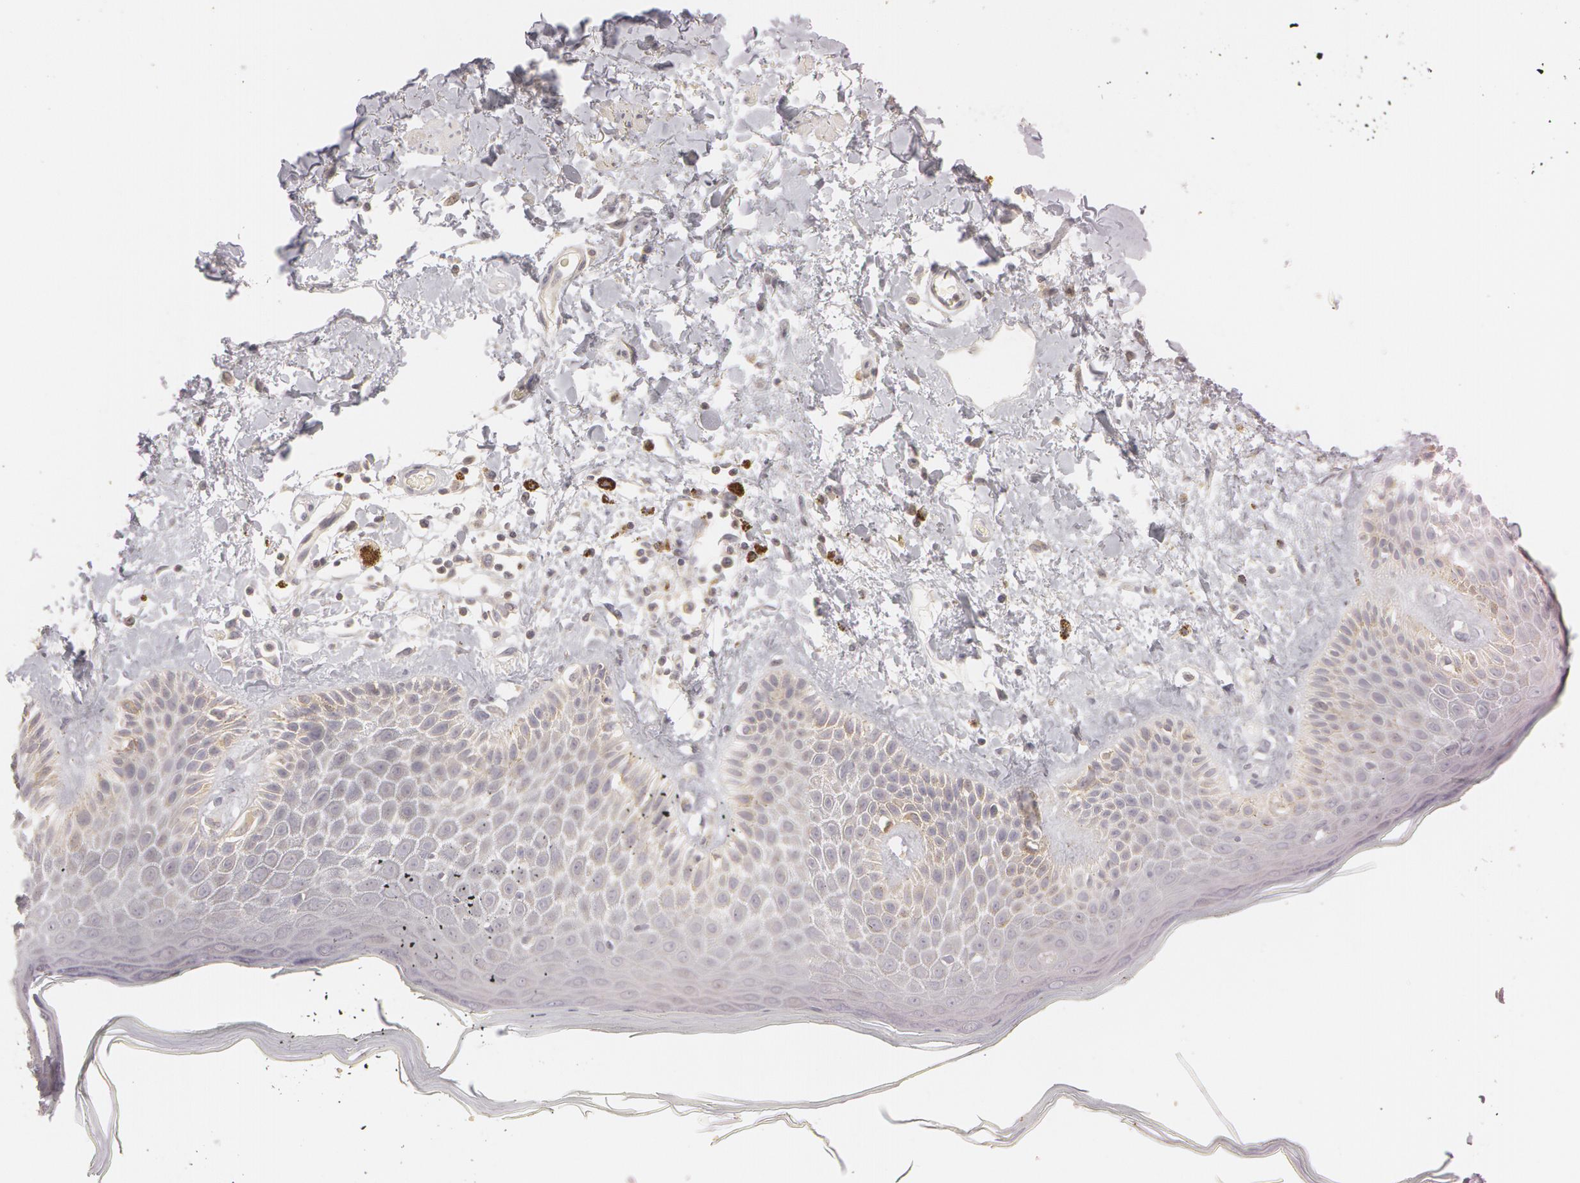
{"staining": {"intensity": "weak", "quantity": "<25%", "location": "cytoplasmic/membranous"}, "tissue": "skin", "cell_type": "Epidermal cells", "image_type": "normal", "snomed": [{"axis": "morphology", "description": "Normal tissue, NOS"}, {"axis": "topography", "description": "Anal"}], "caption": "IHC micrograph of normal skin stained for a protein (brown), which reveals no expression in epidermal cells.", "gene": "RALGAPA1", "patient": {"sex": "female", "age": 78}}